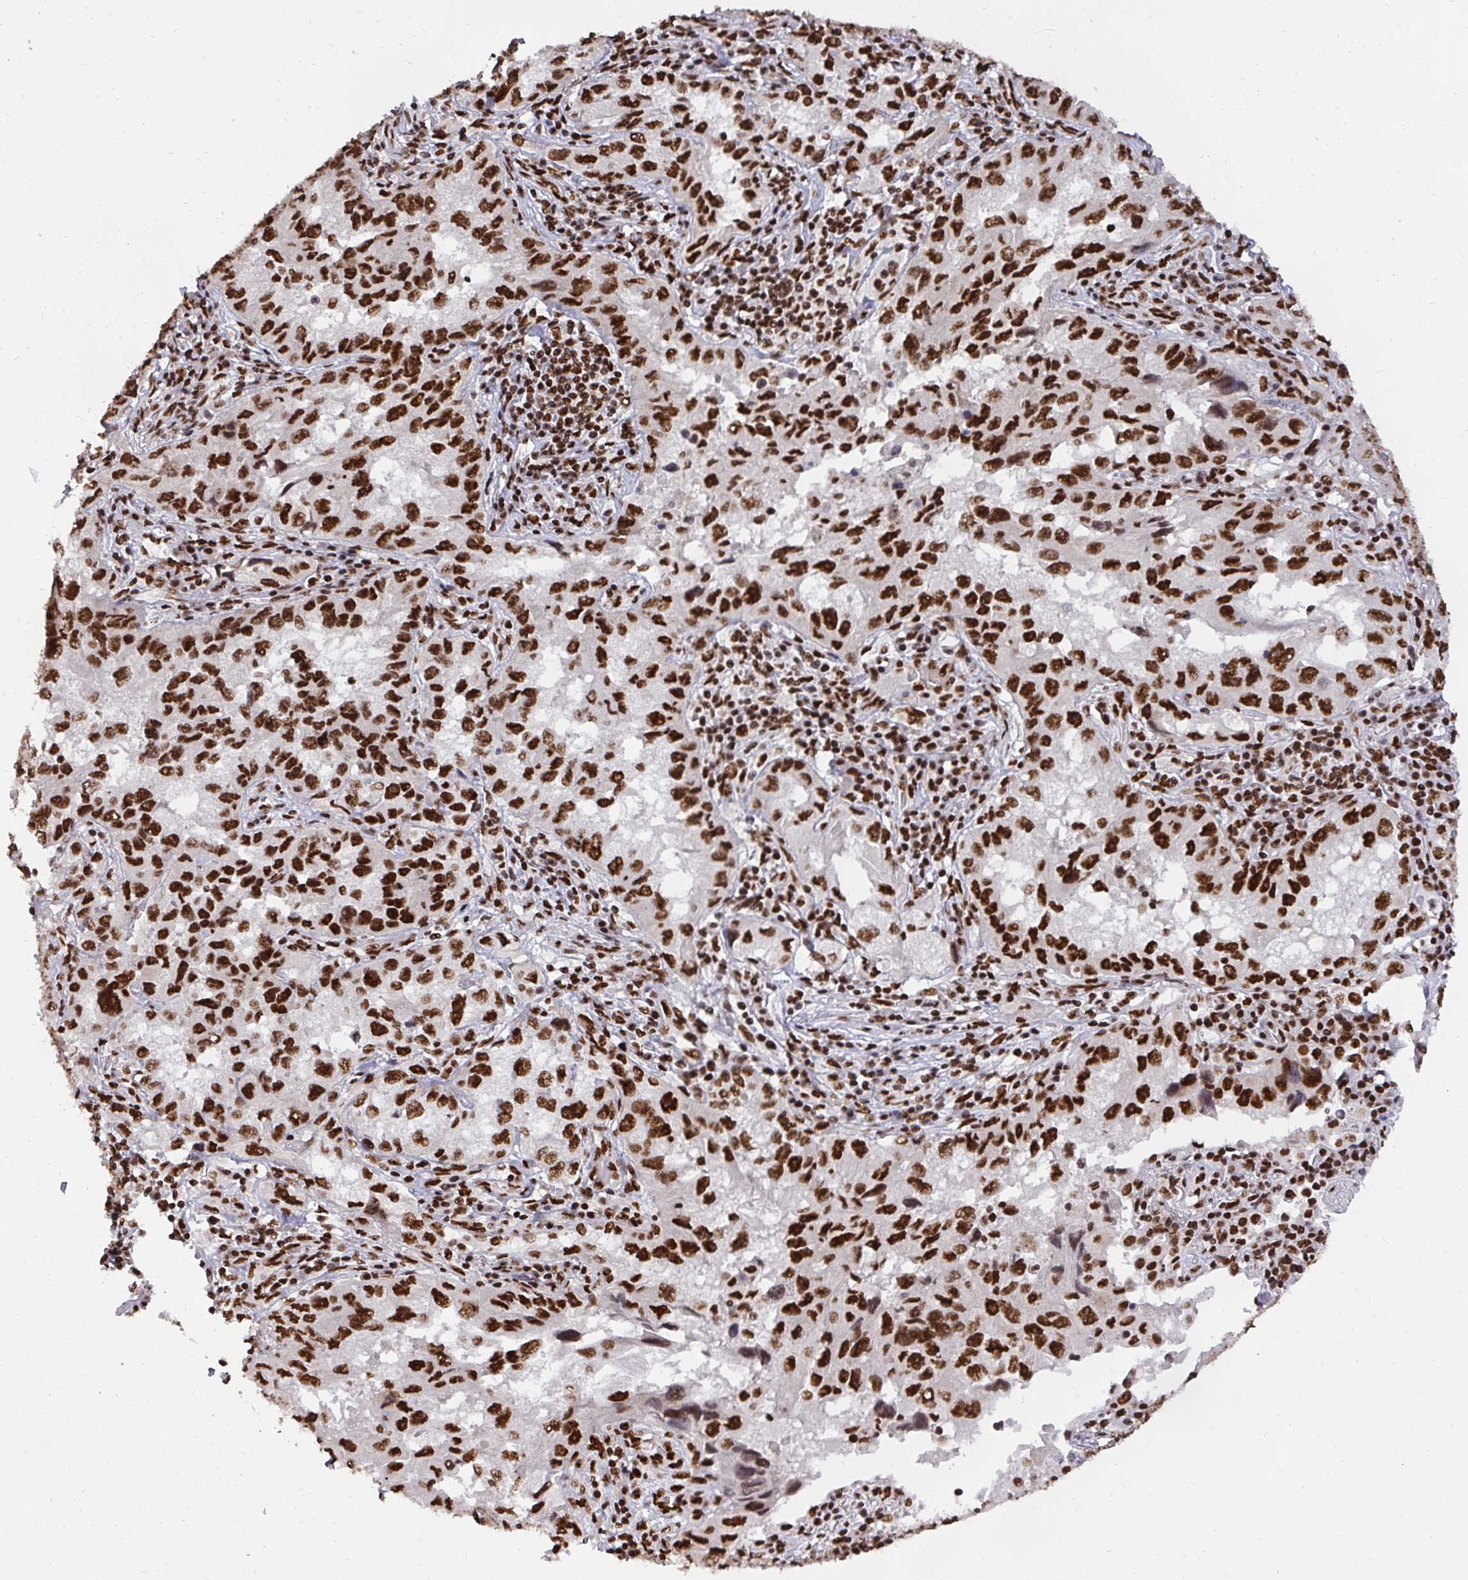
{"staining": {"intensity": "strong", "quantity": ">75%", "location": "nuclear"}, "tissue": "lung cancer", "cell_type": "Tumor cells", "image_type": "cancer", "snomed": [{"axis": "morphology", "description": "Adenocarcinoma, NOS"}, {"axis": "topography", "description": "Lung"}], "caption": "Brown immunohistochemical staining in adenocarcinoma (lung) reveals strong nuclear staining in about >75% of tumor cells.", "gene": "HNRNPL", "patient": {"sex": "female", "age": 73}}